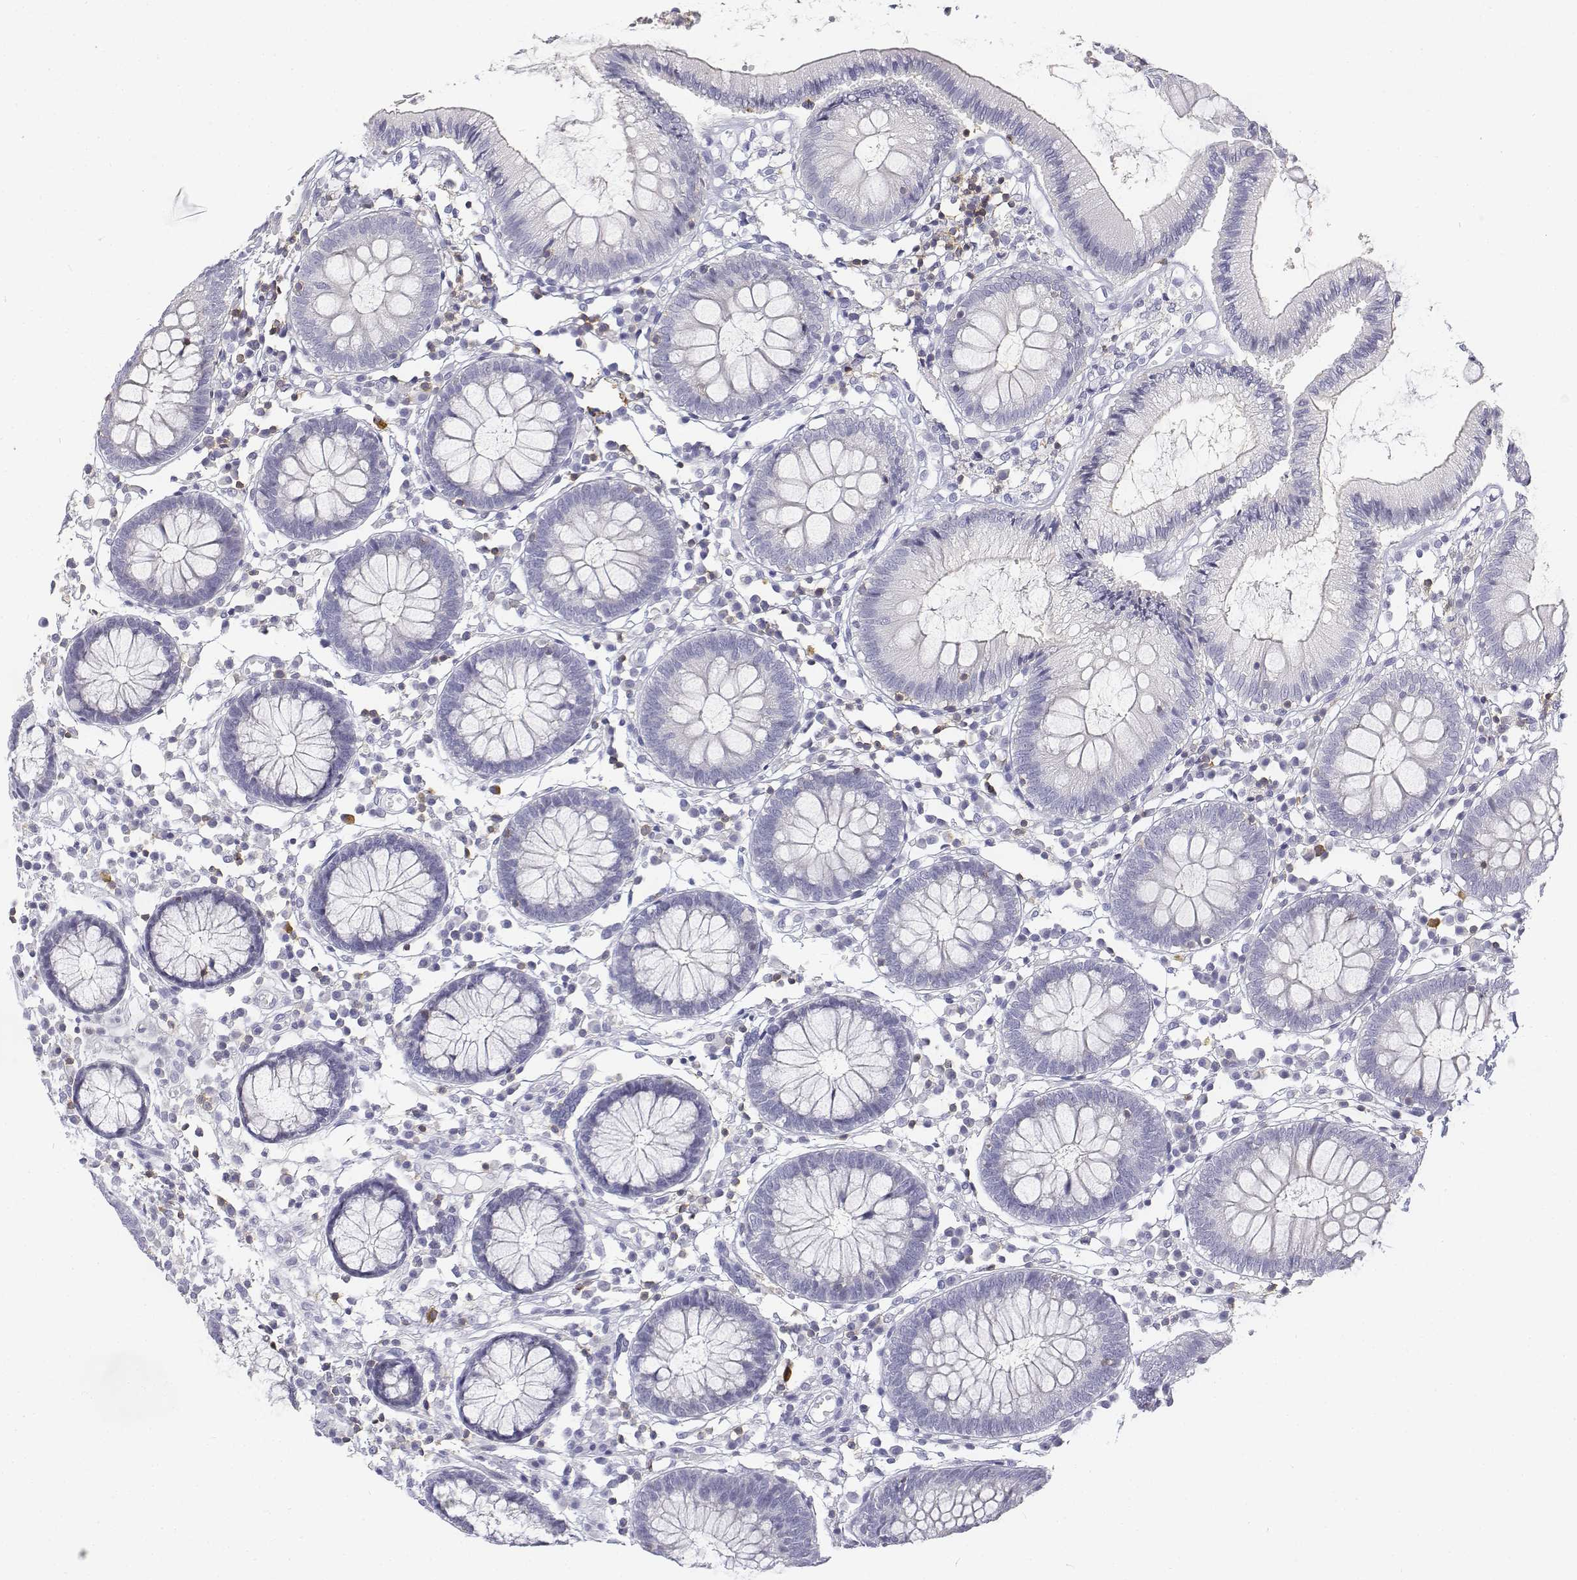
{"staining": {"intensity": "negative", "quantity": "none", "location": "none"}, "tissue": "colon", "cell_type": "Endothelial cells", "image_type": "normal", "snomed": [{"axis": "morphology", "description": "Normal tissue, NOS"}, {"axis": "morphology", "description": "Adenocarcinoma, NOS"}, {"axis": "topography", "description": "Colon"}], "caption": "An image of human colon is negative for staining in endothelial cells. (DAB IHC with hematoxylin counter stain).", "gene": "CD3E", "patient": {"sex": "male", "age": 83}}